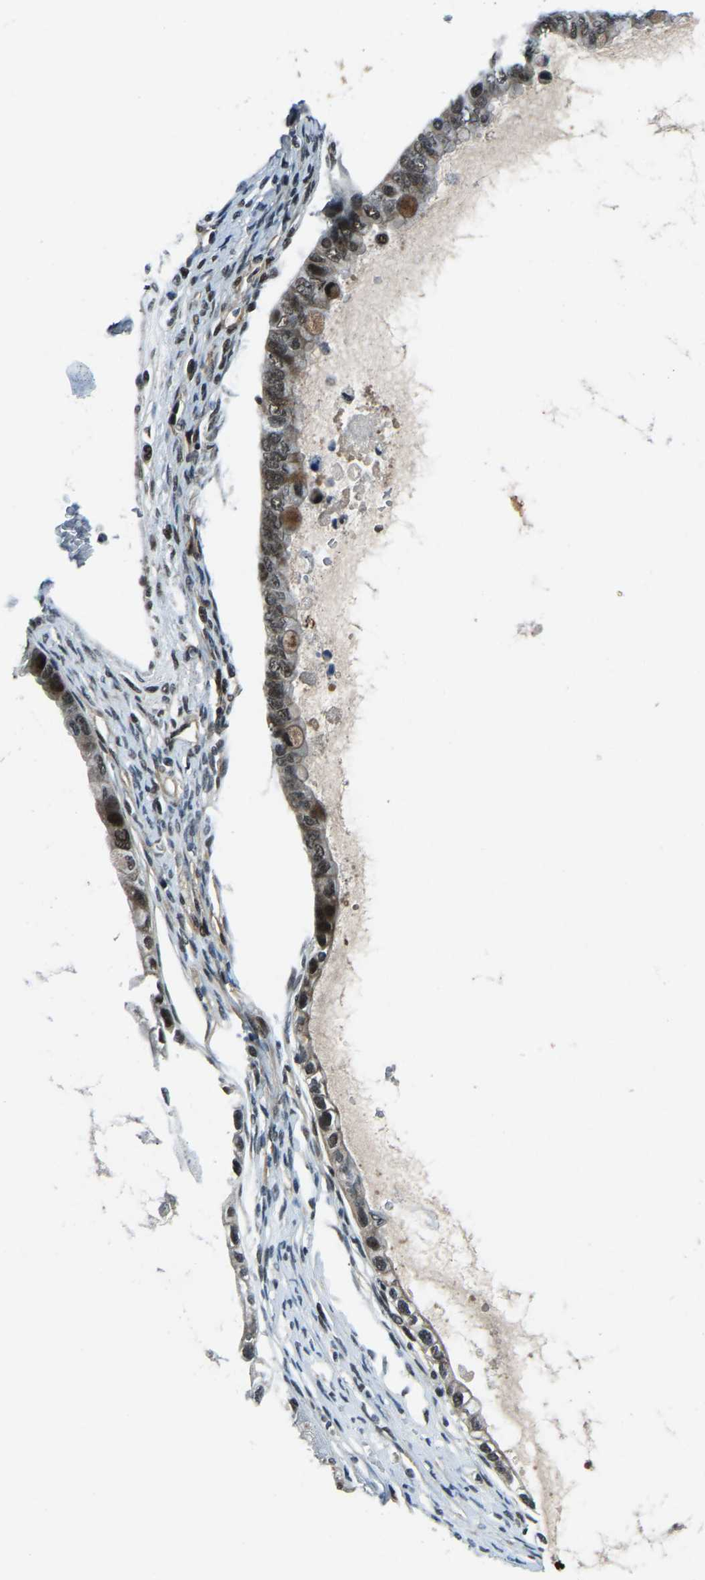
{"staining": {"intensity": "moderate", "quantity": ">75%", "location": "cytoplasmic/membranous,nuclear"}, "tissue": "ovarian cancer", "cell_type": "Tumor cells", "image_type": "cancer", "snomed": [{"axis": "morphology", "description": "Cystadenocarcinoma, mucinous, NOS"}, {"axis": "topography", "description": "Ovary"}], "caption": "Tumor cells reveal medium levels of moderate cytoplasmic/membranous and nuclear expression in approximately >75% of cells in ovarian mucinous cystadenocarcinoma. The protein of interest is shown in brown color, while the nuclei are stained blue.", "gene": "PRCC", "patient": {"sex": "female", "age": 80}}